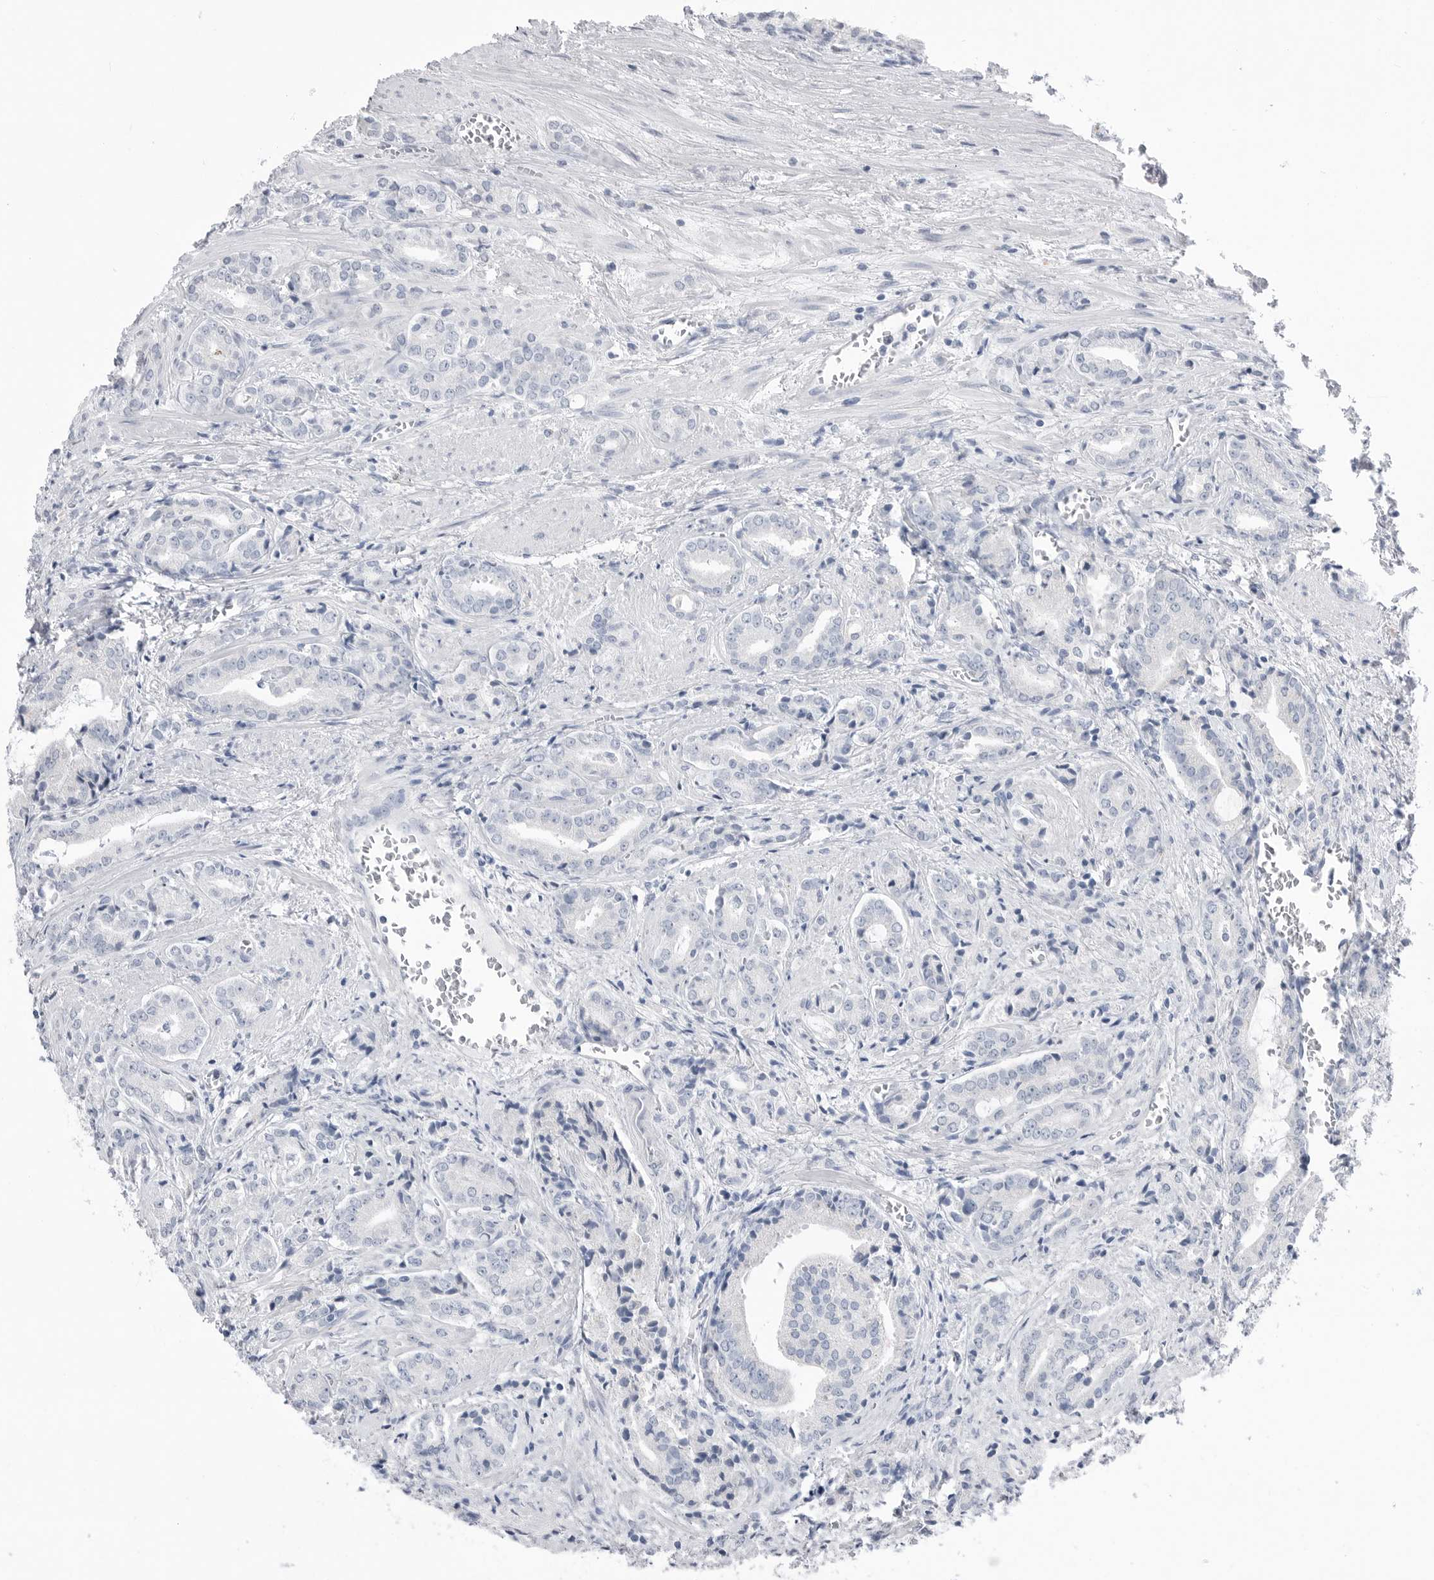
{"staining": {"intensity": "negative", "quantity": "none", "location": "none"}, "tissue": "prostate cancer", "cell_type": "Tumor cells", "image_type": "cancer", "snomed": [{"axis": "morphology", "description": "Adenocarcinoma, High grade"}, {"axis": "topography", "description": "Prostate"}], "caption": "IHC of human prostate adenocarcinoma (high-grade) exhibits no staining in tumor cells. (DAB immunohistochemistry (IHC) visualized using brightfield microscopy, high magnification).", "gene": "ABHD12", "patient": {"sex": "male", "age": 57}}